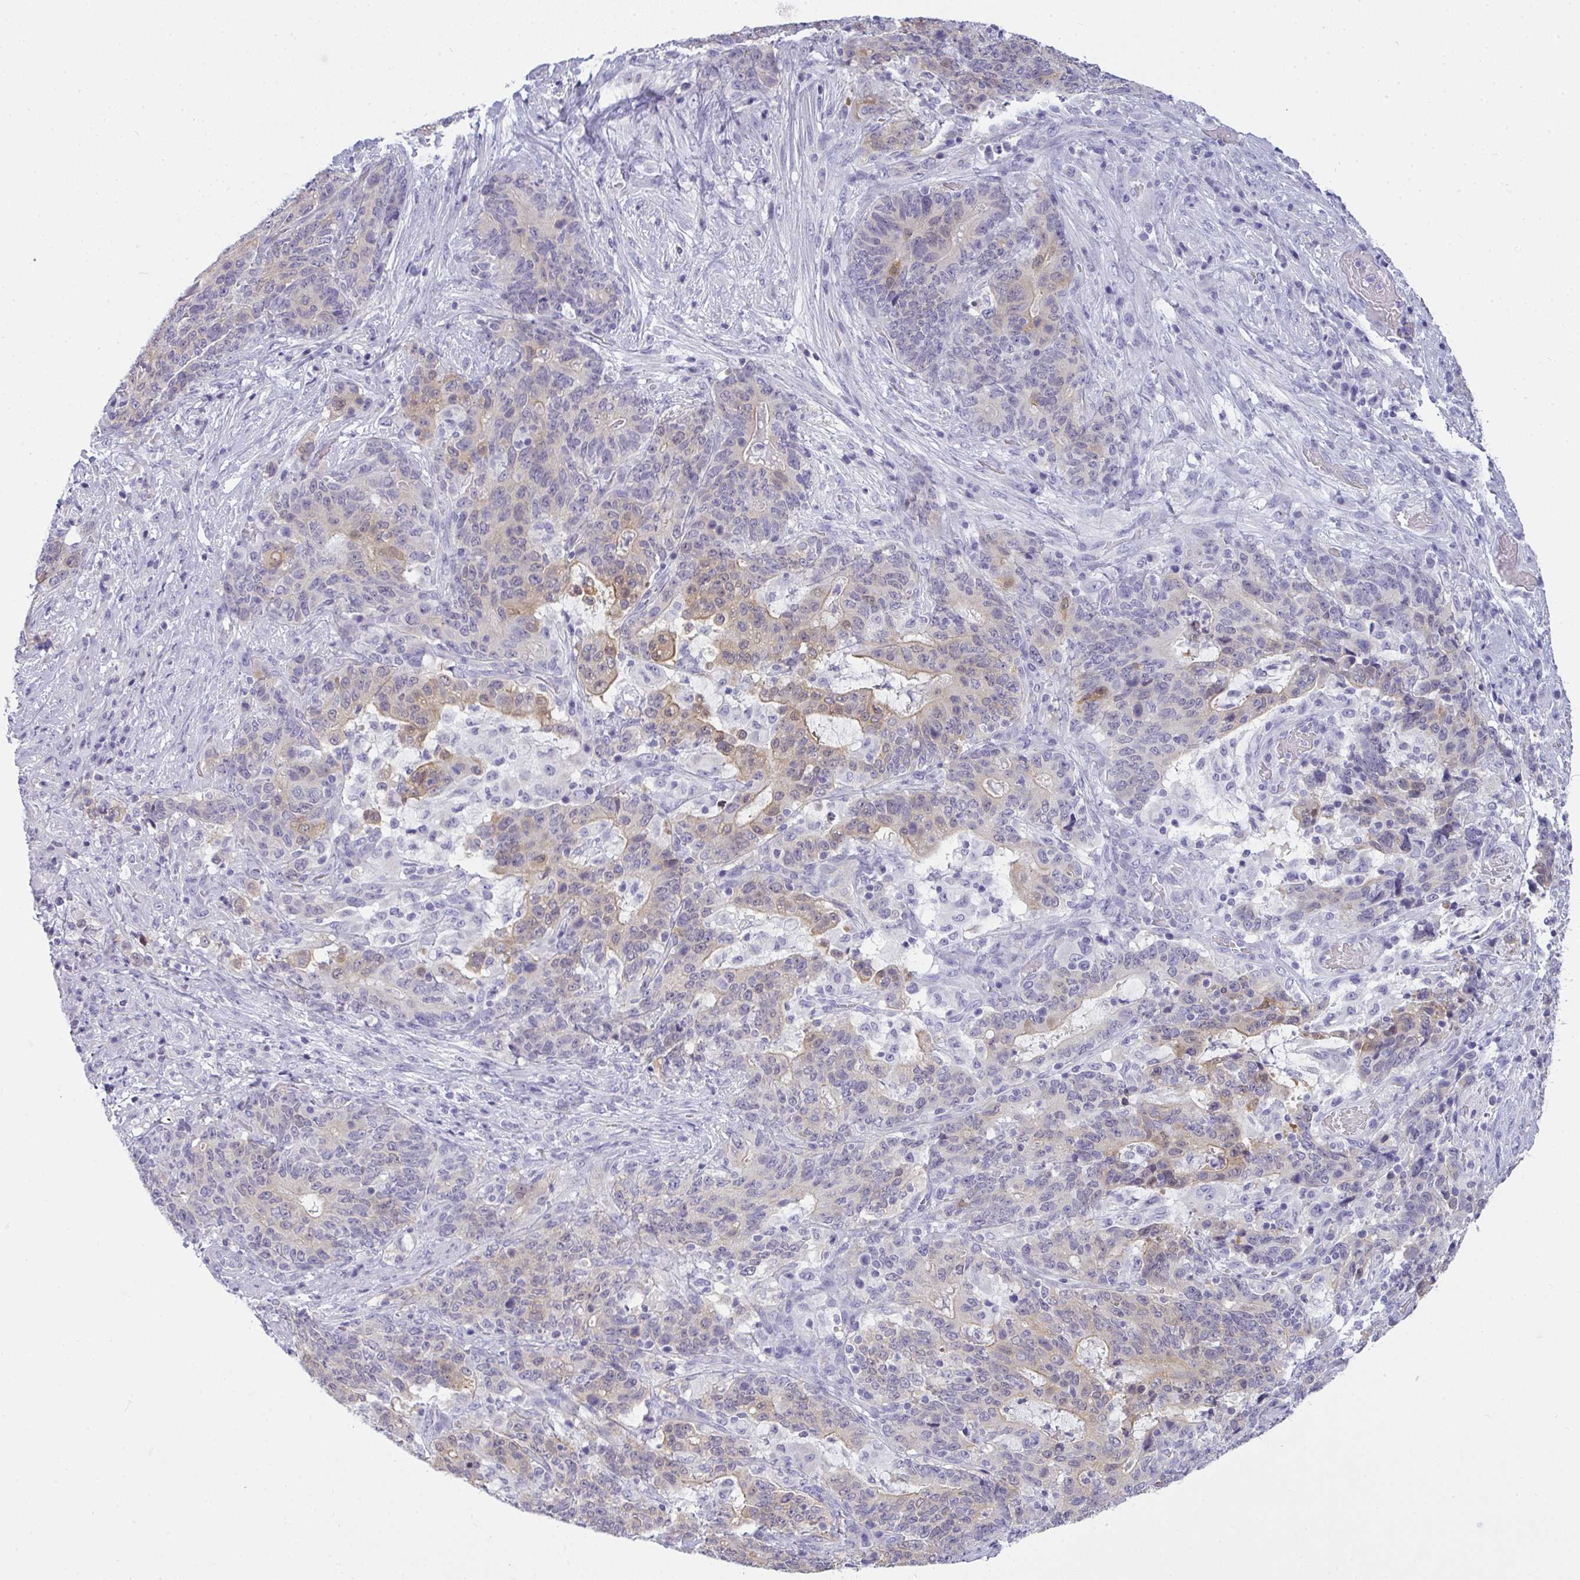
{"staining": {"intensity": "weak", "quantity": "25%-75%", "location": "cytoplasmic/membranous"}, "tissue": "stomach cancer", "cell_type": "Tumor cells", "image_type": "cancer", "snomed": [{"axis": "morphology", "description": "Normal tissue, NOS"}, {"axis": "morphology", "description": "Adenocarcinoma, NOS"}, {"axis": "topography", "description": "Stomach"}], "caption": "Weak cytoplasmic/membranous staining for a protein is seen in approximately 25%-75% of tumor cells of stomach cancer using immunohistochemistry.", "gene": "GSDMB", "patient": {"sex": "female", "age": 64}}